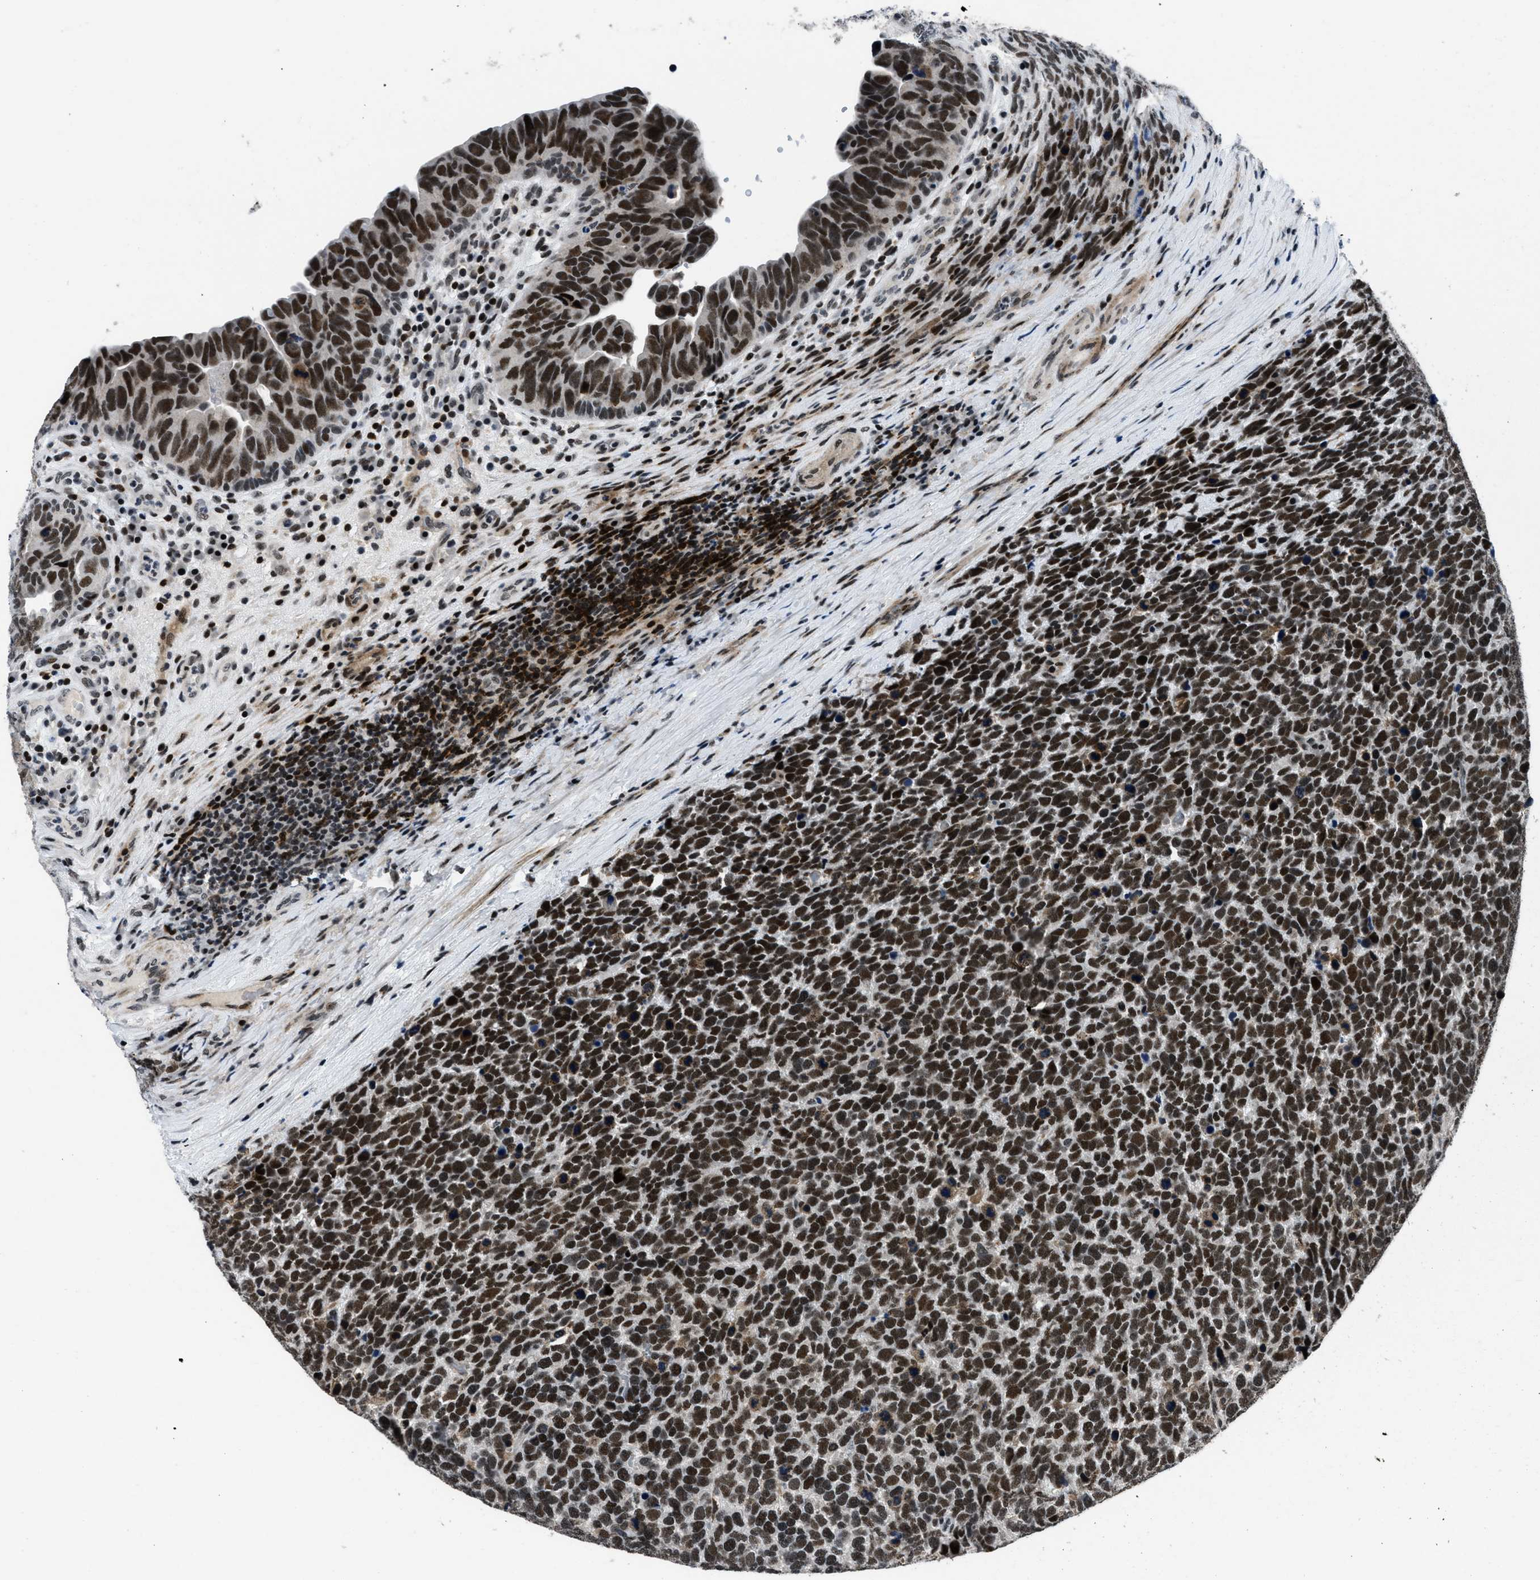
{"staining": {"intensity": "strong", "quantity": ">75%", "location": "nuclear"}, "tissue": "urothelial cancer", "cell_type": "Tumor cells", "image_type": "cancer", "snomed": [{"axis": "morphology", "description": "Urothelial carcinoma, High grade"}, {"axis": "topography", "description": "Urinary bladder"}], "caption": "Brown immunohistochemical staining in urothelial carcinoma (high-grade) exhibits strong nuclear expression in approximately >75% of tumor cells.", "gene": "SMARCB1", "patient": {"sex": "female", "age": 82}}